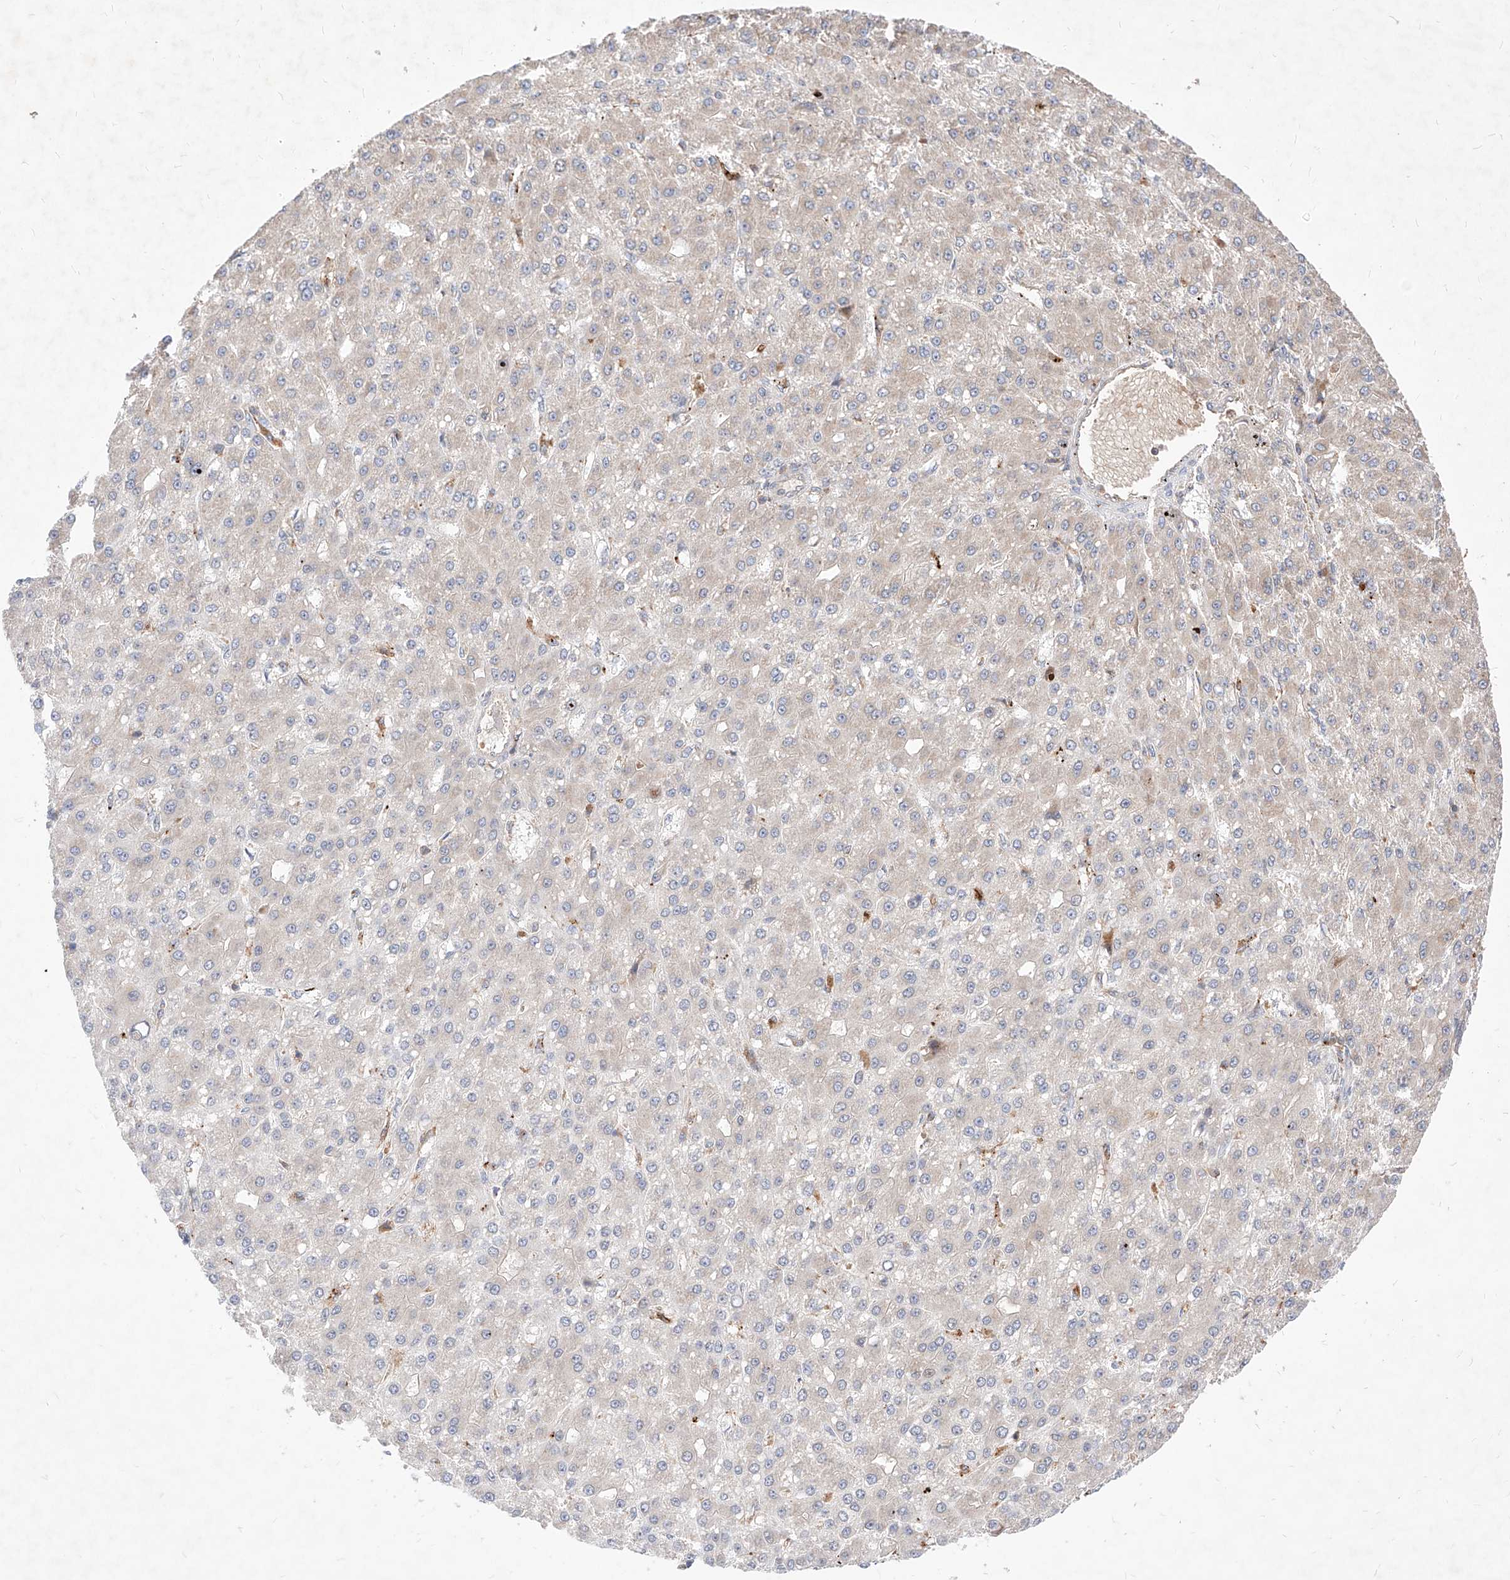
{"staining": {"intensity": "negative", "quantity": "none", "location": "none"}, "tissue": "liver cancer", "cell_type": "Tumor cells", "image_type": "cancer", "snomed": [{"axis": "morphology", "description": "Carcinoma, Hepatocellular, NOS"}, {"axis": "topography", "description": "Liver"}], "caption": "A photomicrograph of liver cancer stained for a protein displays no brown staining in tumor cells.", "gene": "TSNAX", "patient": {"sex": "male", "age": 67}}